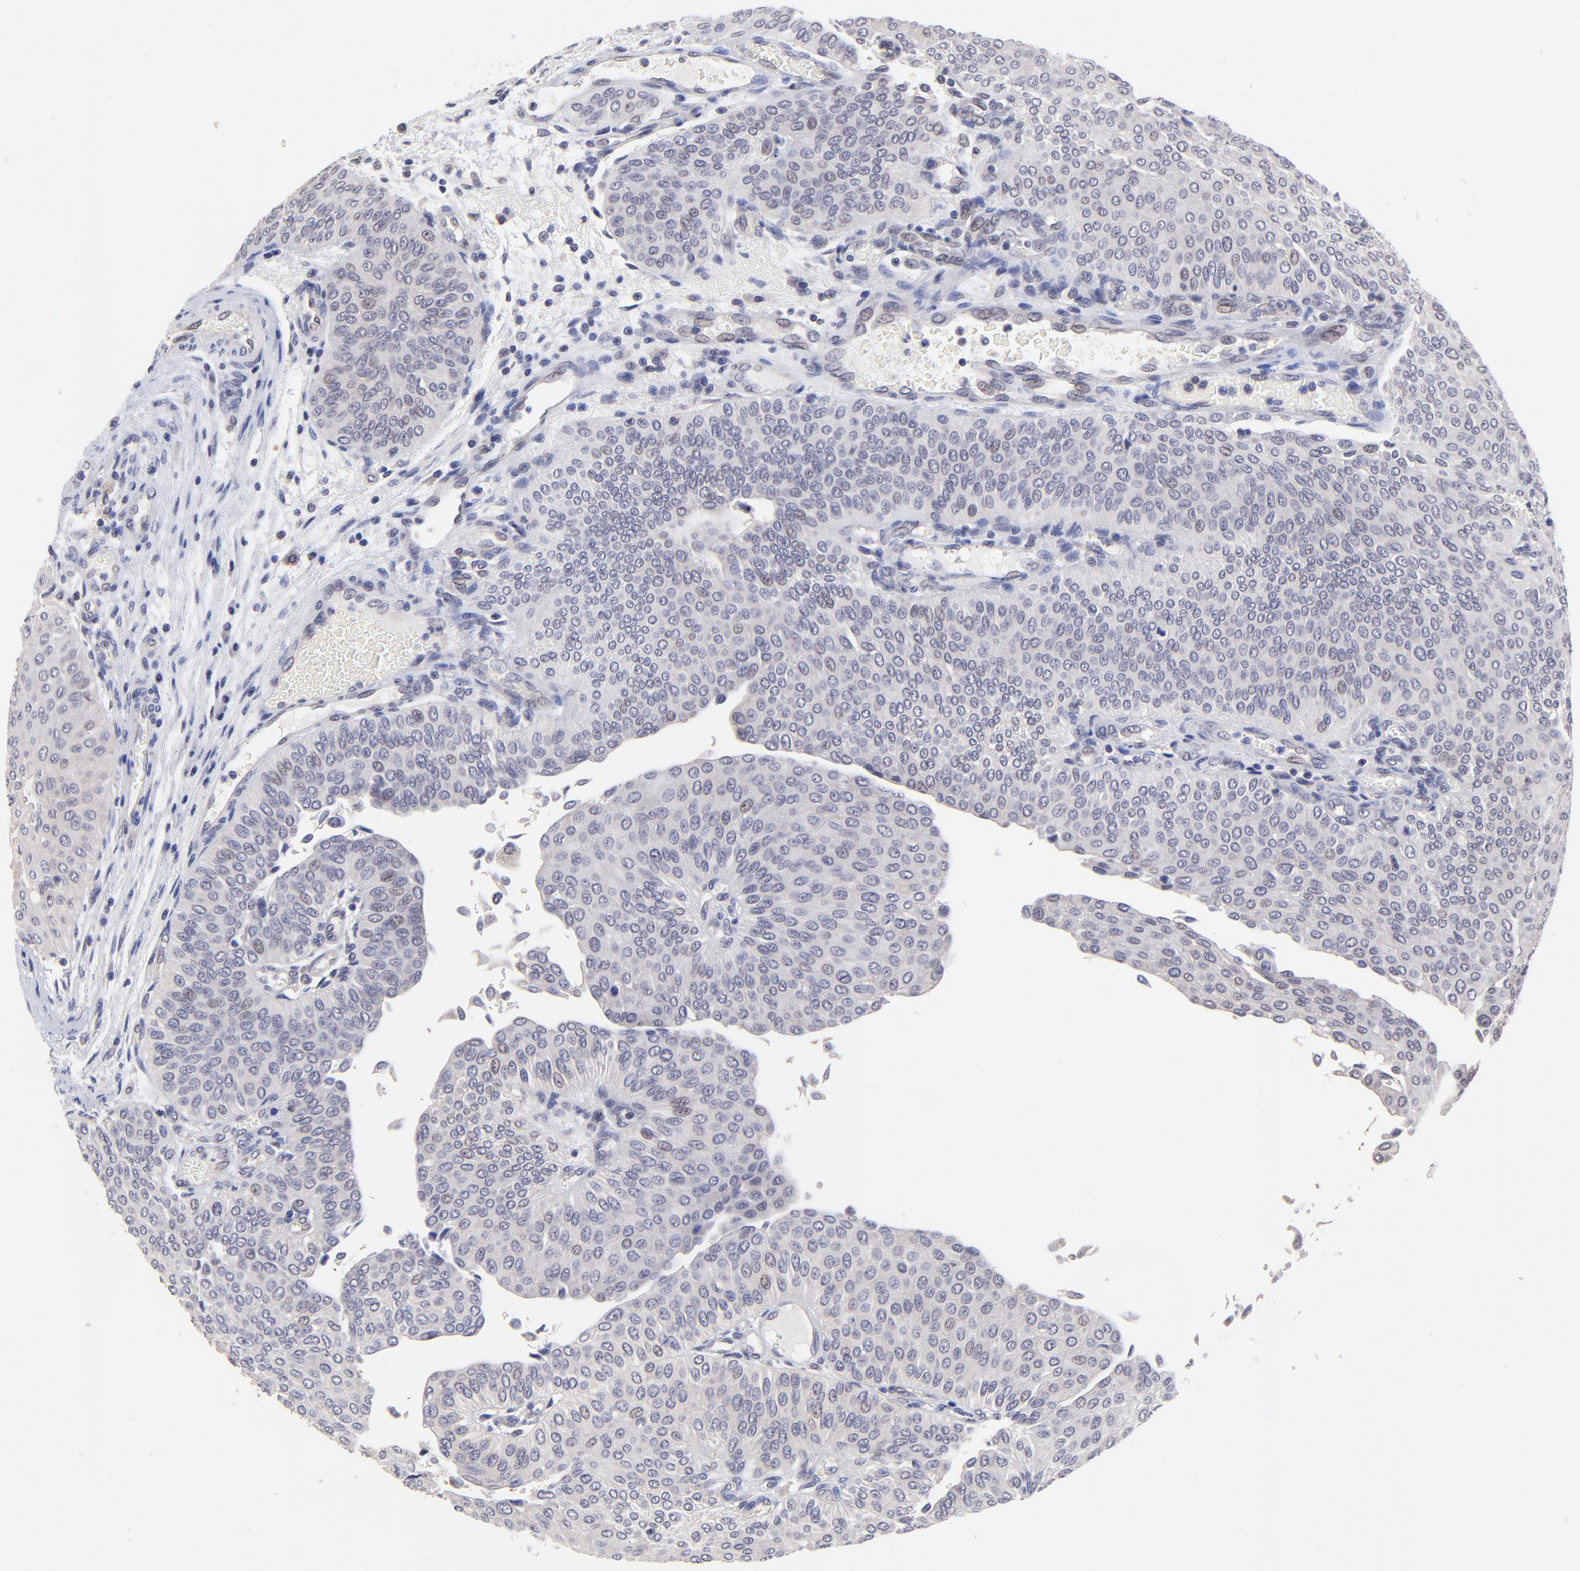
{"staining": {"intensity": "weak", "quantity": "<25%", "location": "nuclear"}, "tissue": "urothelial cancer", "cell_type": "Tumor cells", "image_type": "cancer", "snomed": [{"axis": "morphology", "description": "Urothelial carcinoma, Low grade"}, {"axis": "topography", "description": "Urinary bladder"}], "caption": "Urothelial cancer stained for a protein using immunohistochemistry displays no staining tumor cells.", "gene": "ZNF747", "patient": {"sex": "male", "age": 64}}